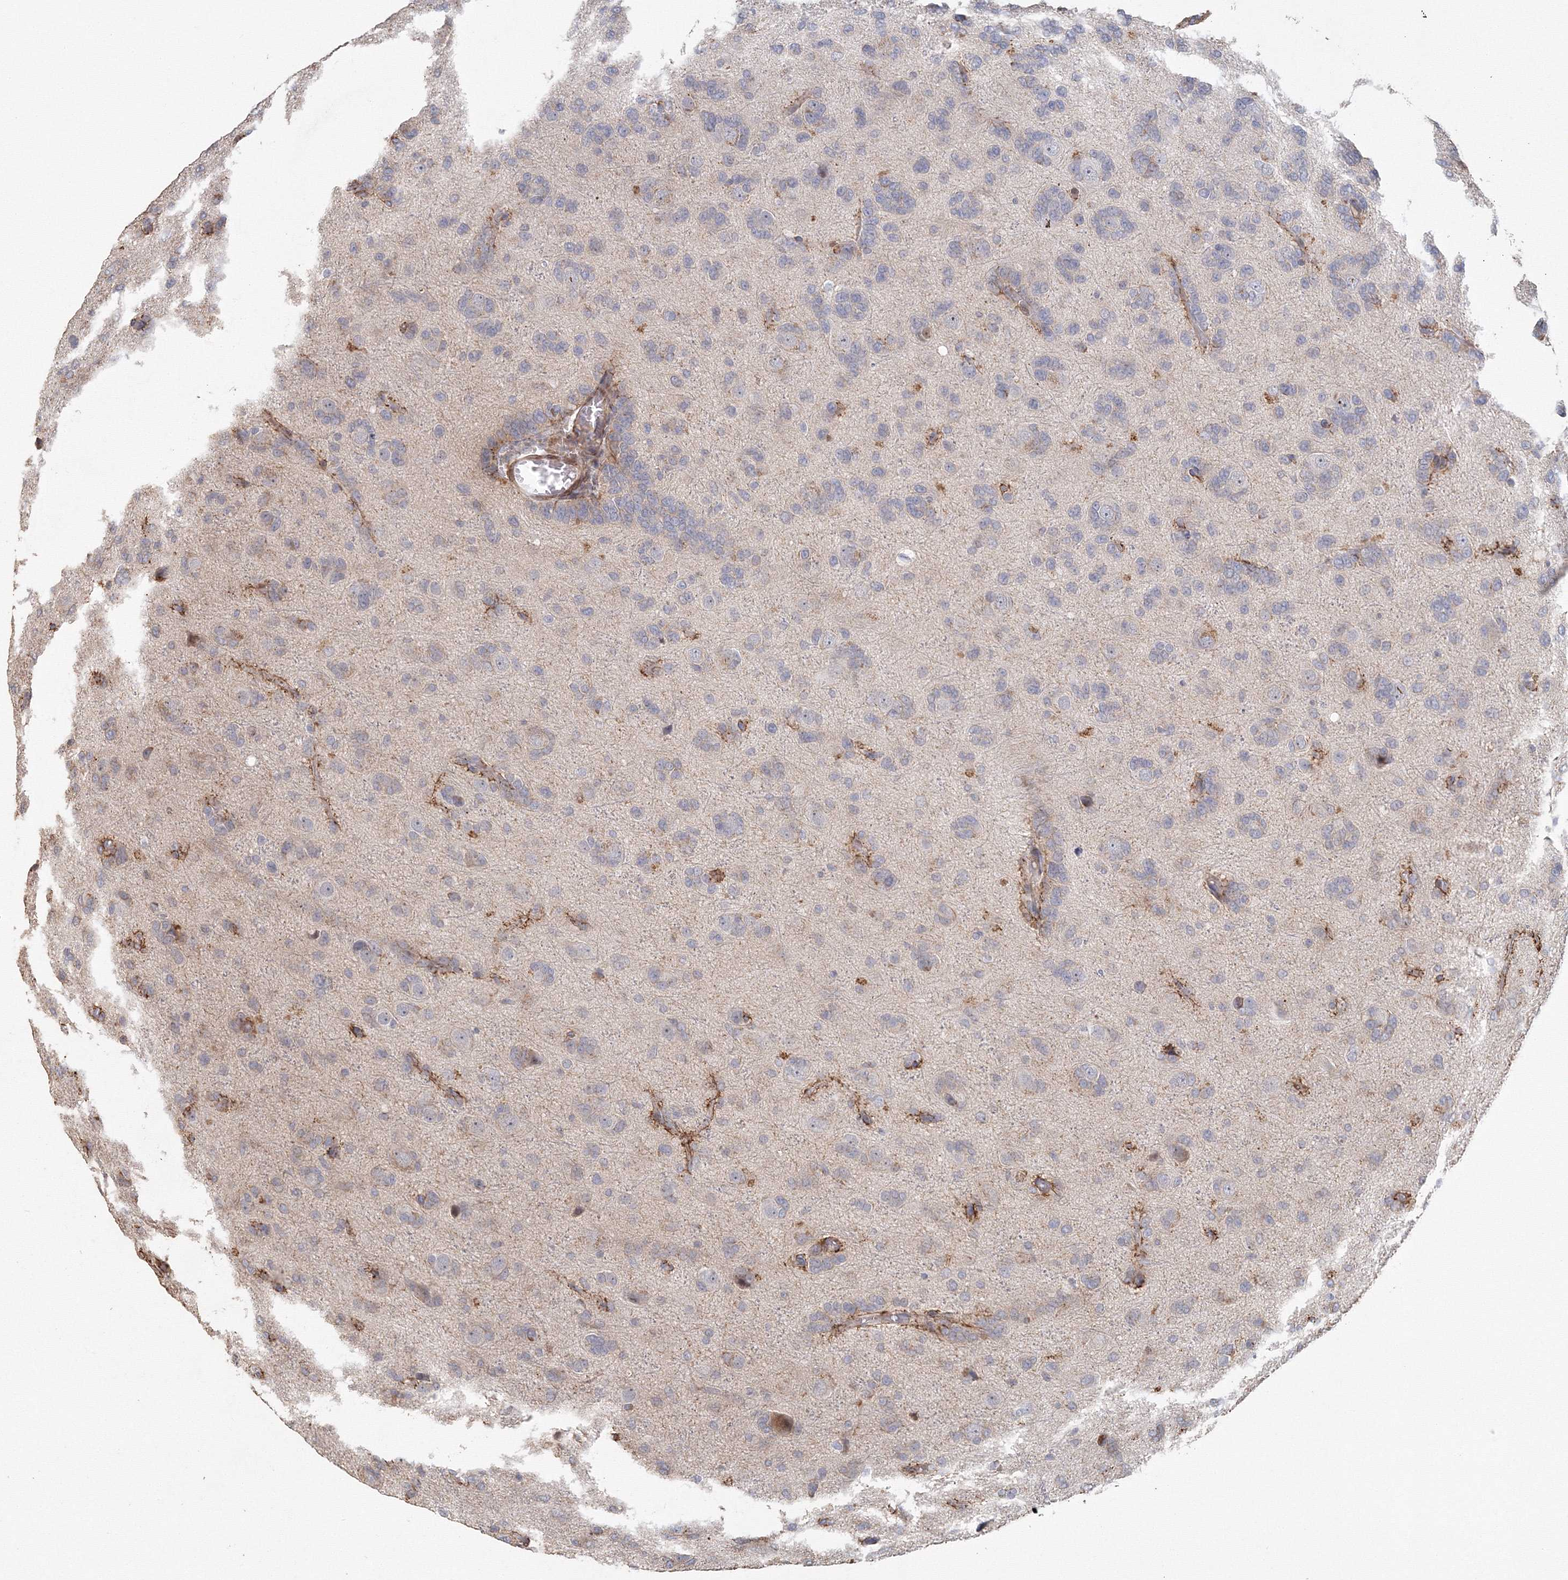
{"staining": {"intensity": "negative", "quantity": "none", "location": "none"}, "tissue": "glioma", "cell_type": "Tumor cells", "image_type": "cancer", "snomed": [{"axis": "morphology", "description": "Glioma, malignant, High grade"}, {"axis": "topography", "description": "Brain"}], "caption": "Immunohistochemical staining of human malignant glioma (high-grade) displays no significant positivity in tumor cells.", "gene": "TACC2", "patient": {"sex": "female", "age": 59}}